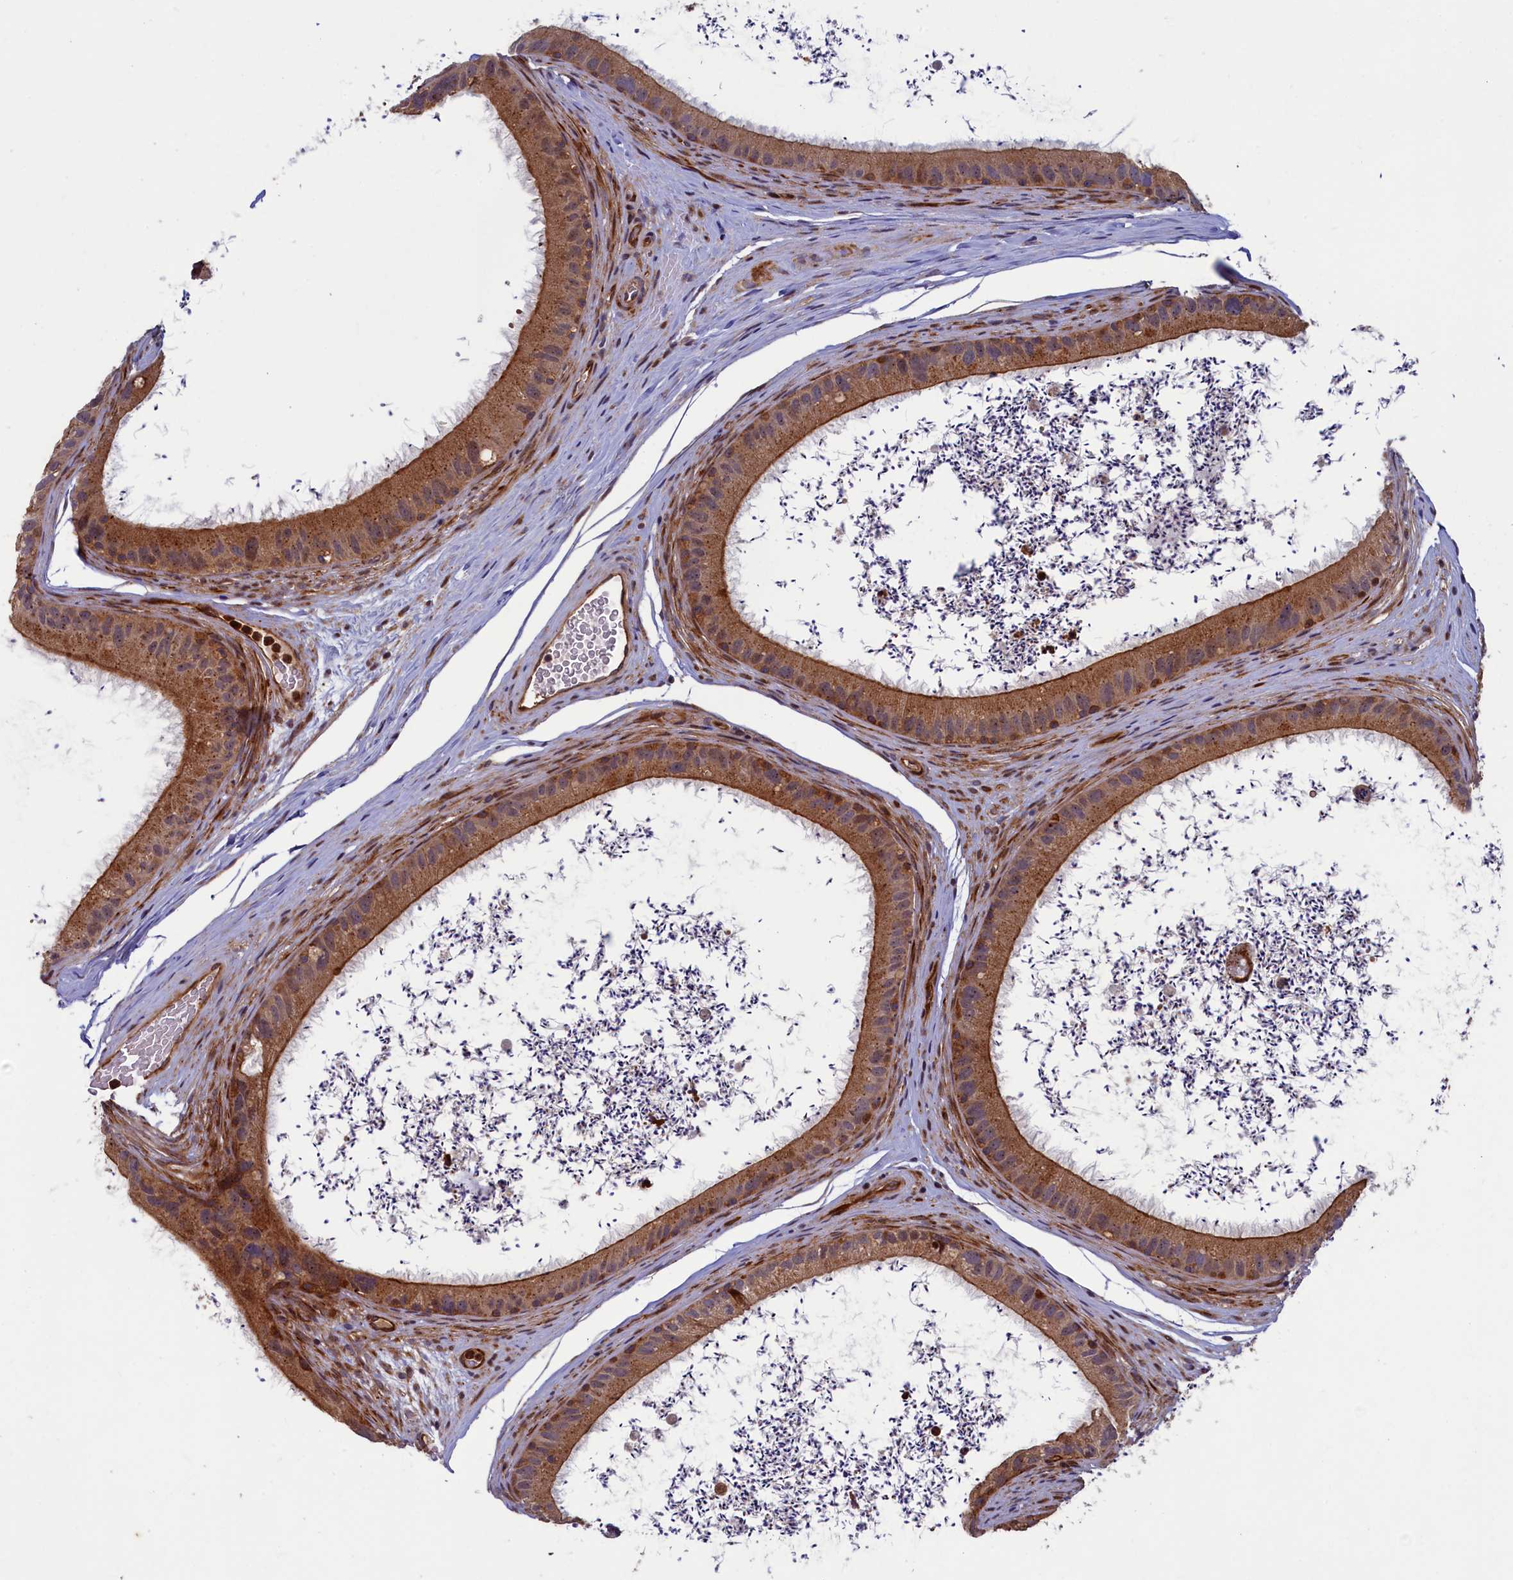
{"staining": {"intensity": "moderate", "quantity": "25%-75%", "location": "cytoplasmic/membranous"}, "tissue": "epididymis", "cell_type": "Glandular cells", "image_type": "normal", "snomed": [{"axis": "morphology", "description": "Normal tissue, NOS"}, {"axis": "topography", "description": "Epididymis, spermatic cord, NOS"}], "caption": "High-power microscopy captured an IHC histopathology image of benign epididymis, revealing moderate cytoplasmic/membranous expression in approximately 25%-75% of glandular cells.", "gene": "PIK3C3", "patient": {"sex": "male", "age": 50}}